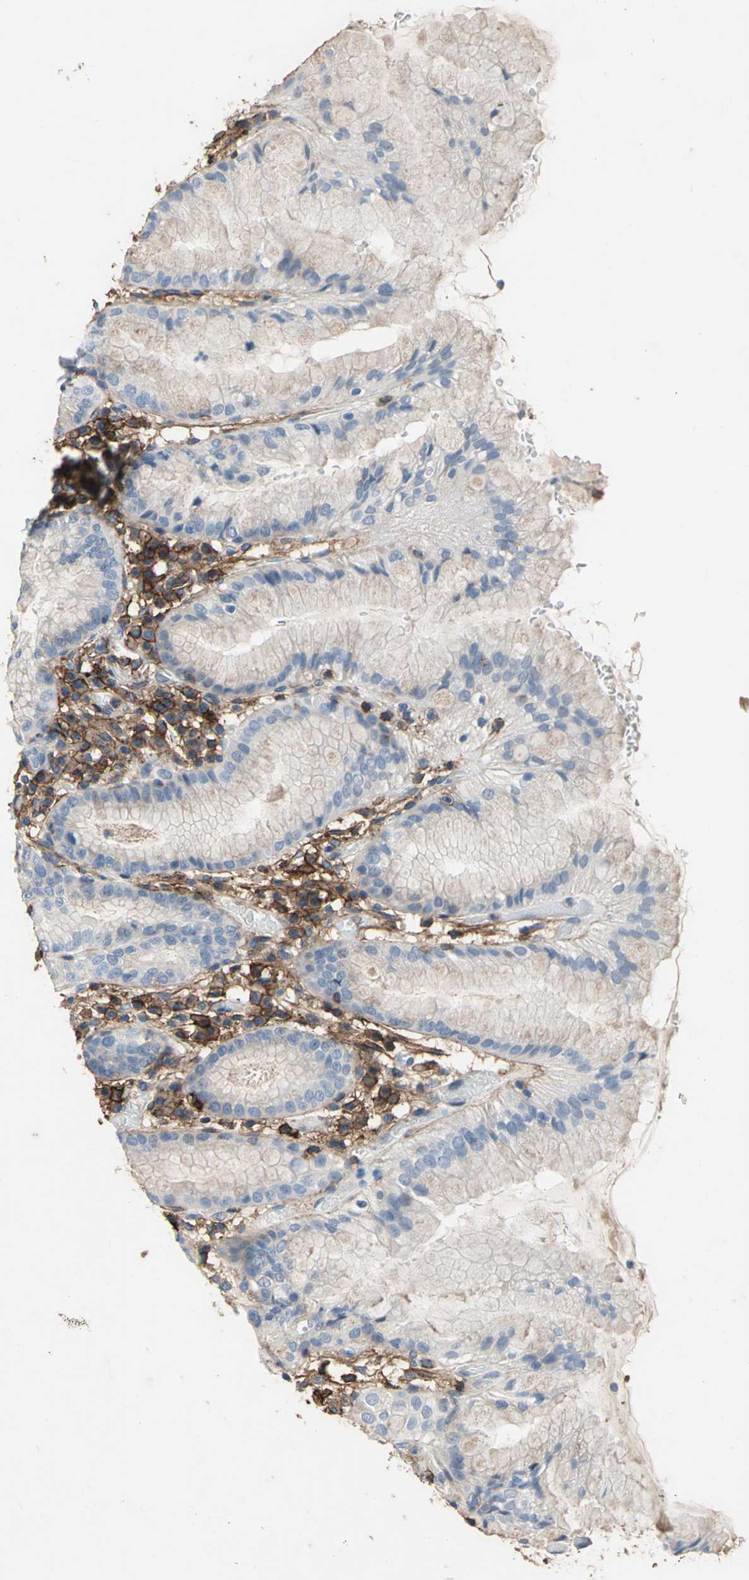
{"staining": {"intensity": "weak", "quantity": "<25%", "location": "cytoplasmic/membranous"}, "tissue": "stomach", "cell_type": "Glandular cells", "image_type": "normal", "snomed": [{"axis": "morphology", "description": "Normal tissue, NOS"}, {"axis": "topography", "description": "Stomach"}, {"axis": "topography", "description": "Stomach, lower"}], "caption": "Image shows no significant protein expression in glandular cells of benign stomach.", "gene": "CD44", "patient": {"sex": "female", "age": 75}}